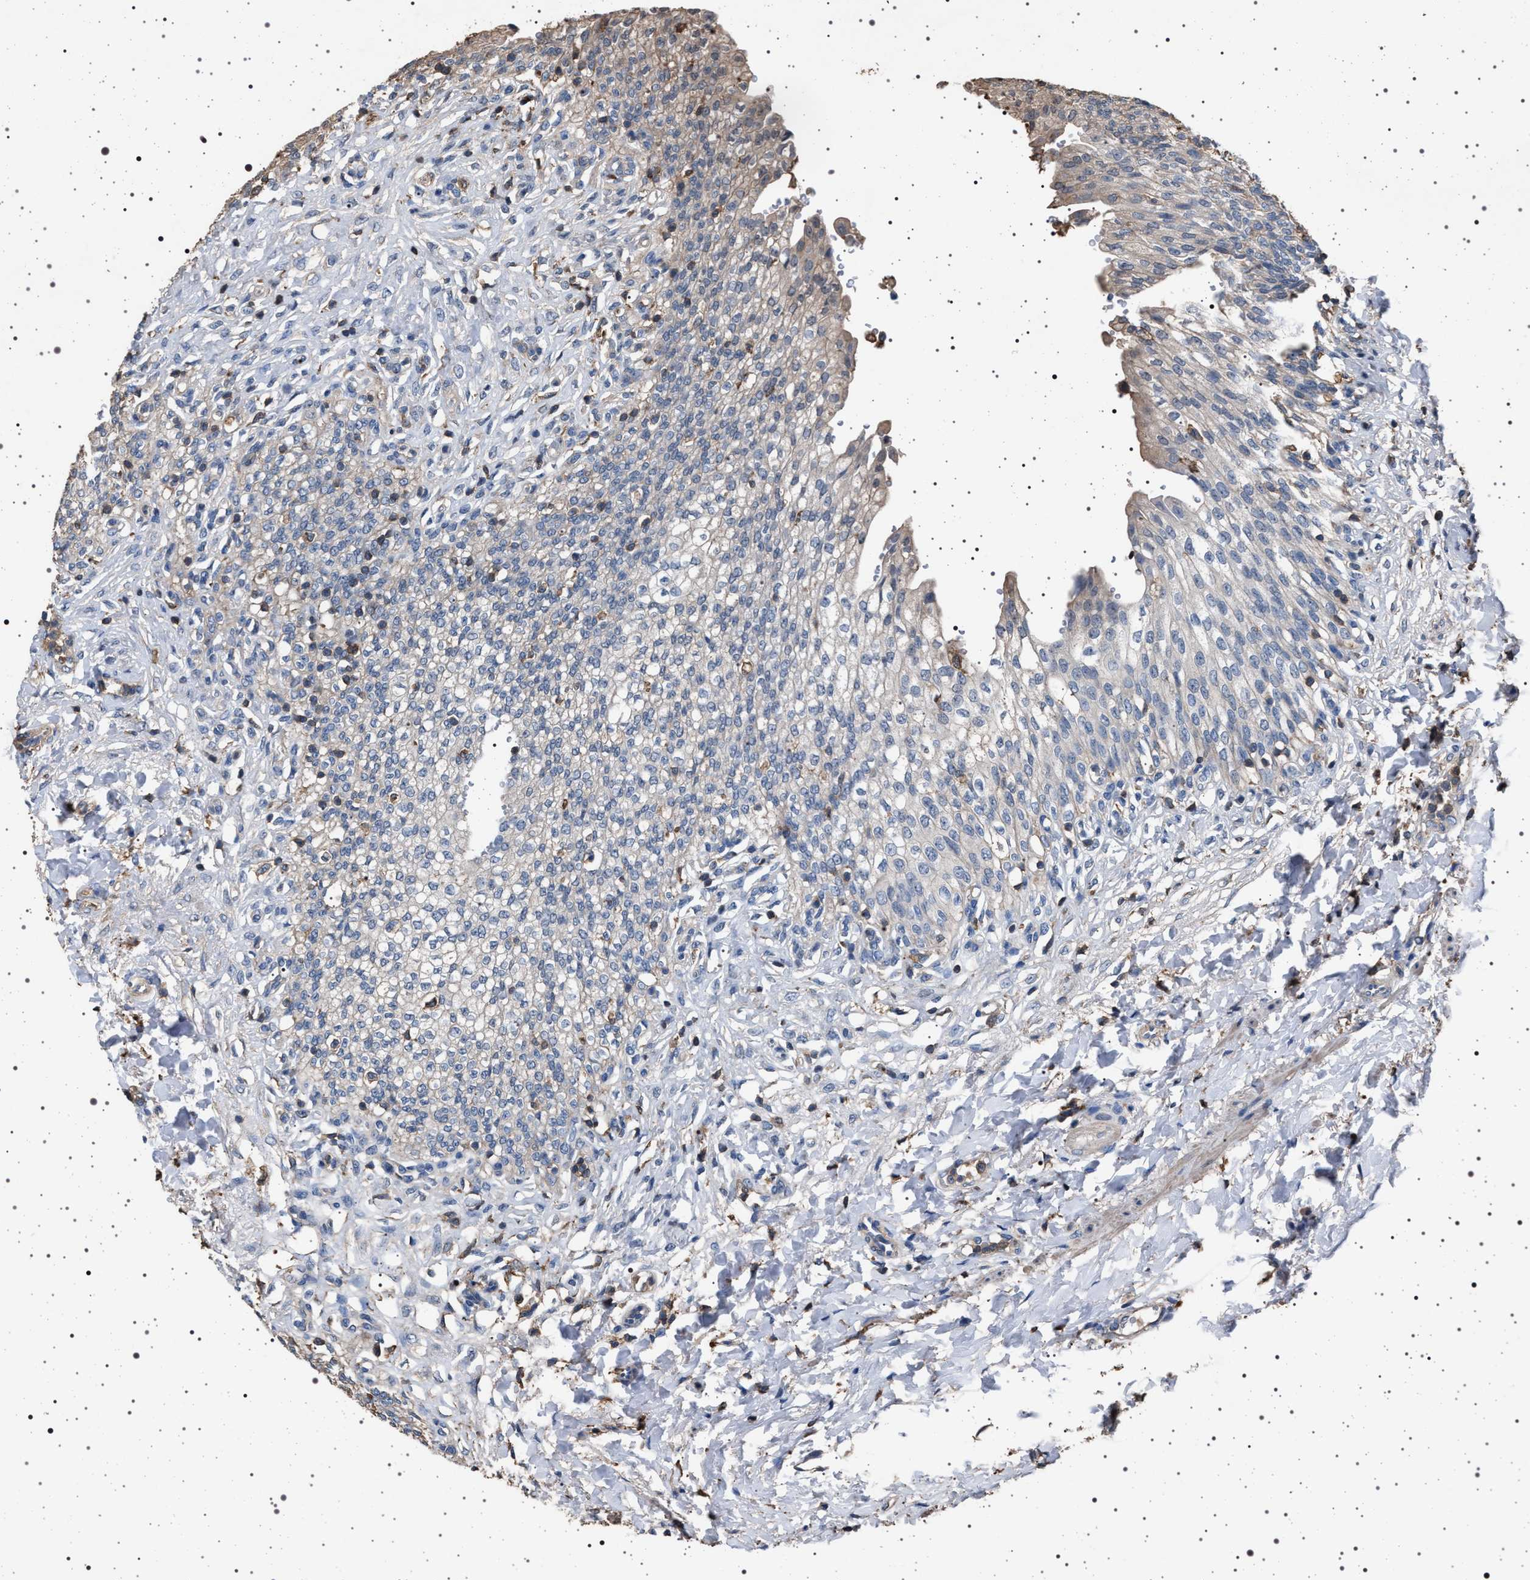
{"staining": {"intensity": "moderate", "quantity": "25%-75%", "location": "cytoplasmic/membranous"}, "tissue": "urinary bladder", "cell_type": "Urothelial cells", "image_type": "normal", "snomed": [{"axis": "morphology", "description": "Urothelial carcinoma, High grade"}, {"axis": "topography", "description": "Urinary bladder"}], "caption": "High-power microscopy captured an IHC micrograph of benign urinary bladder, revealing moderate cytoplasmic/membranous positivity in about 25%-75% of urothelial cells. (Stains: DAB in brown, nuclei in blue, Microscopy: brightfield microscopy at high magnification).", "gene": "SMAP2", "patient": {"sex": "male", "age": 46}}